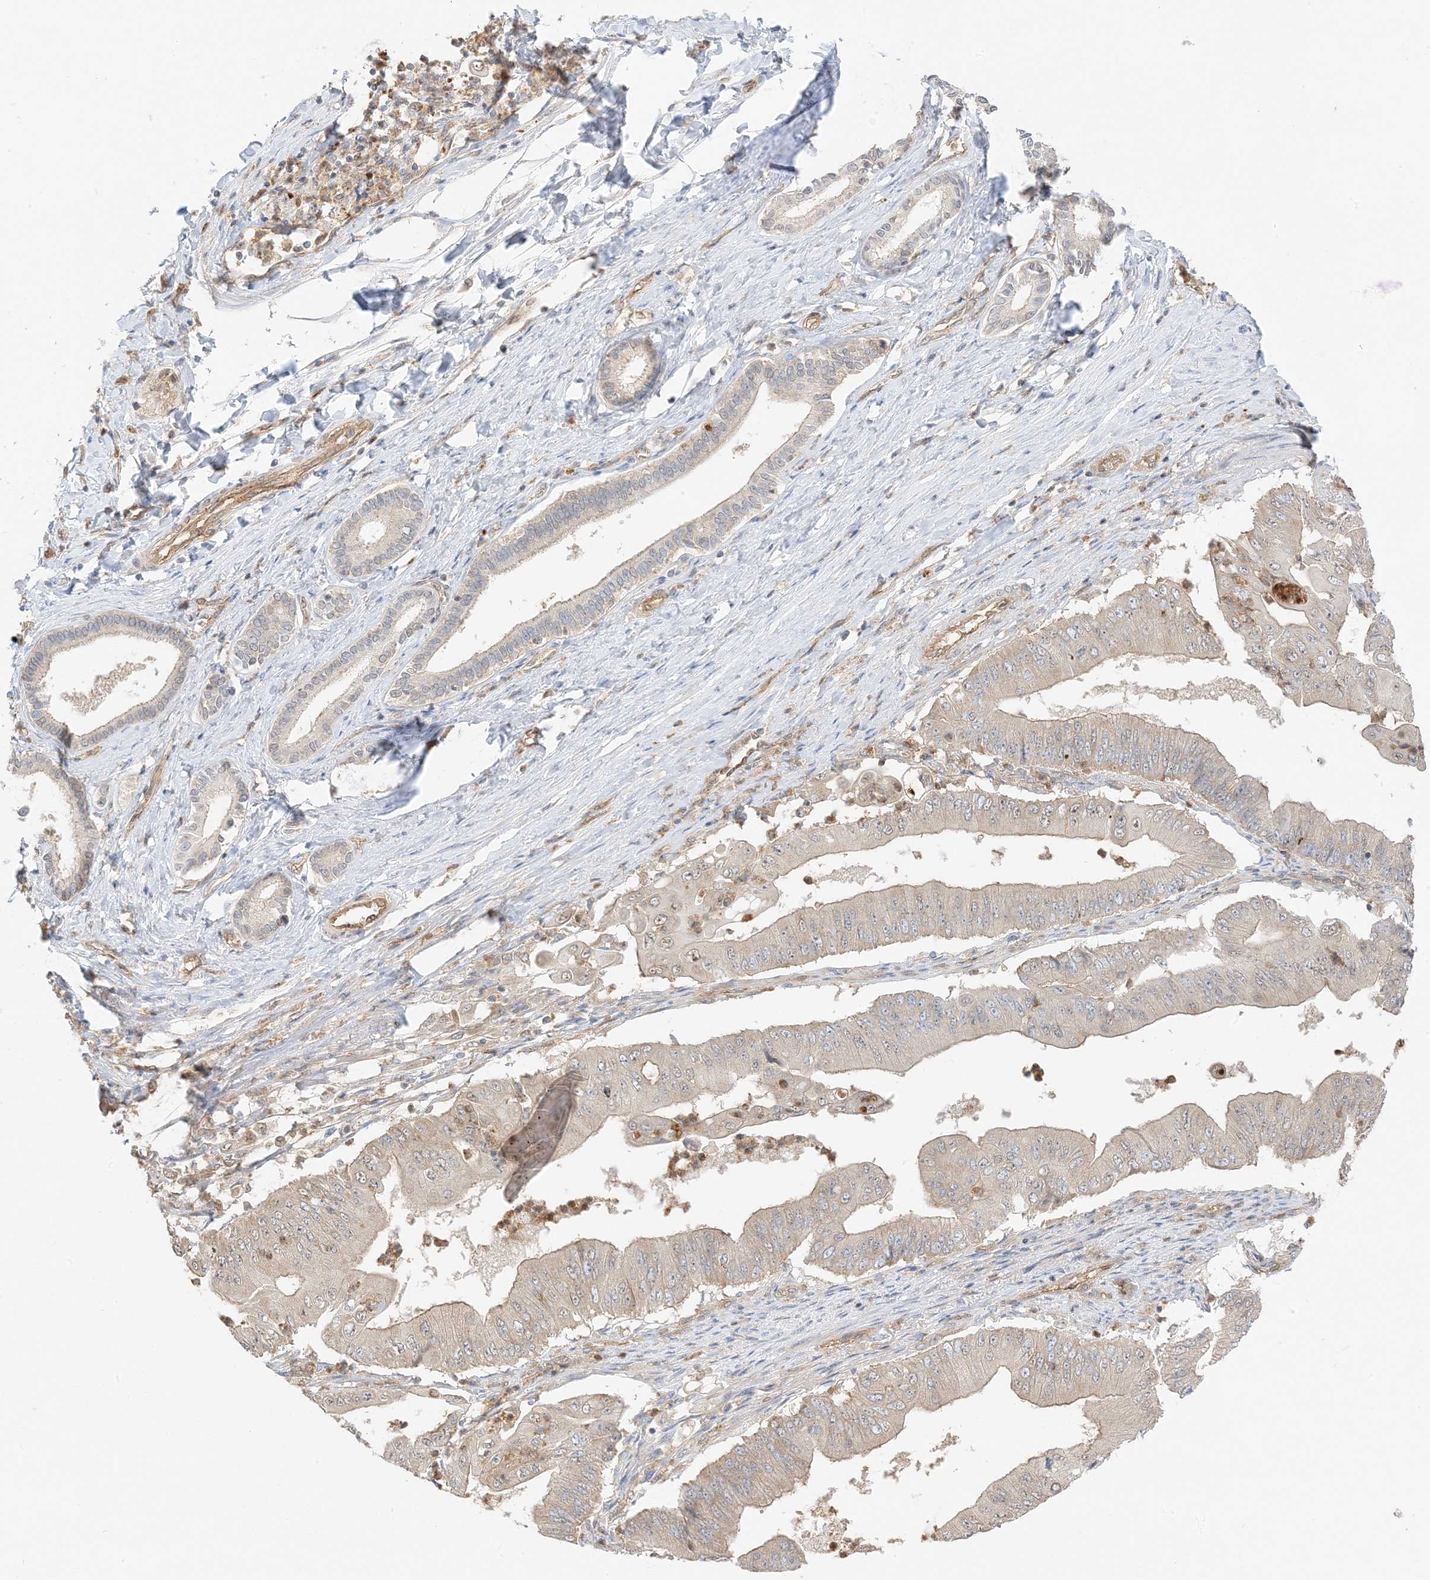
{"staining": {"intensity": "weak", "quantity": "<25%", "location": "cytoplasmic/membranous"}, "tissue": "pancreatic cancer", "cell_type": "Tumor cells", "image_type": "cancer", "snomed": [{"axis": "morphology", "description": "Adenocarcinoma, NOS"}, {"axis": "topography", "description": "Pancreas"}], "caption": "High power microscopy histopathology image of an immunohistochemistry (IHC) histopathology image of pancreatic cancer (adenocarcinoma), revealing no significant positivity in tumor cells. The staining was performed using DAB to visualize the protein expression in brown, while the nuclei were stained in blue with hematoxylin (Magnification: 20x).", "gene": "UBAP2L", "patient": {"sex": "female", "age": 77}}